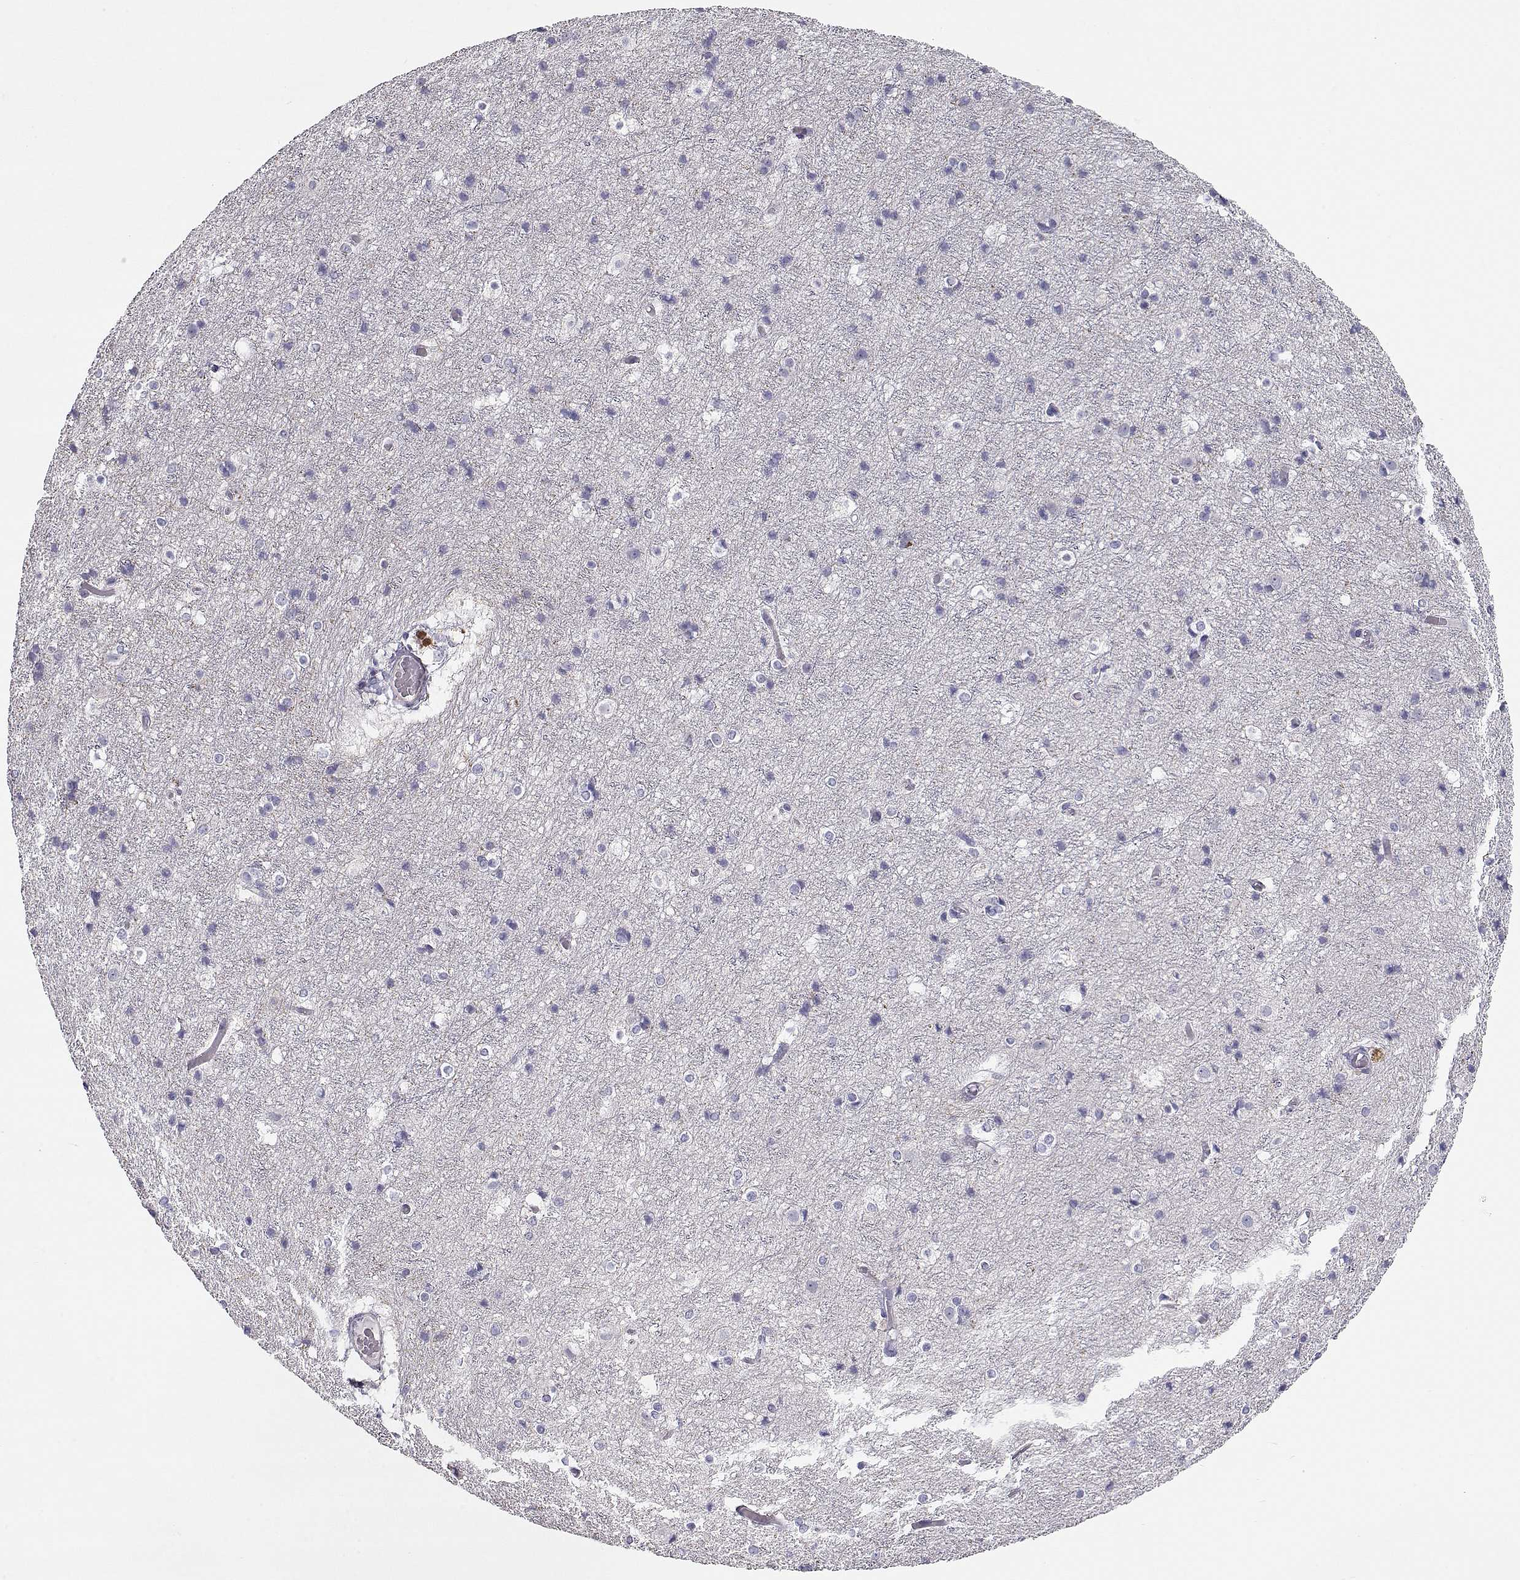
{"staining": {"intensity": "negative", "quantity": "none", "location": "none"}, "tissue": "cerebral cortex", "cell_type": "Endothelial cells", "image_type": "normal", "snomed": [{"axis": "morphology", "description": "Normal tissue, NOS"}, {"axis": "topography", "description": "Cerebral cortex"}], "caption": "Immunohistochemistry of normal human cerebral cortex reveals no positivity in endothelial cells. (Brightfield microscopy of DAB immunohistochemistry at high magnification).", "gene": "SLITRK3", "patient": {"sex": "female", "age": 52}}